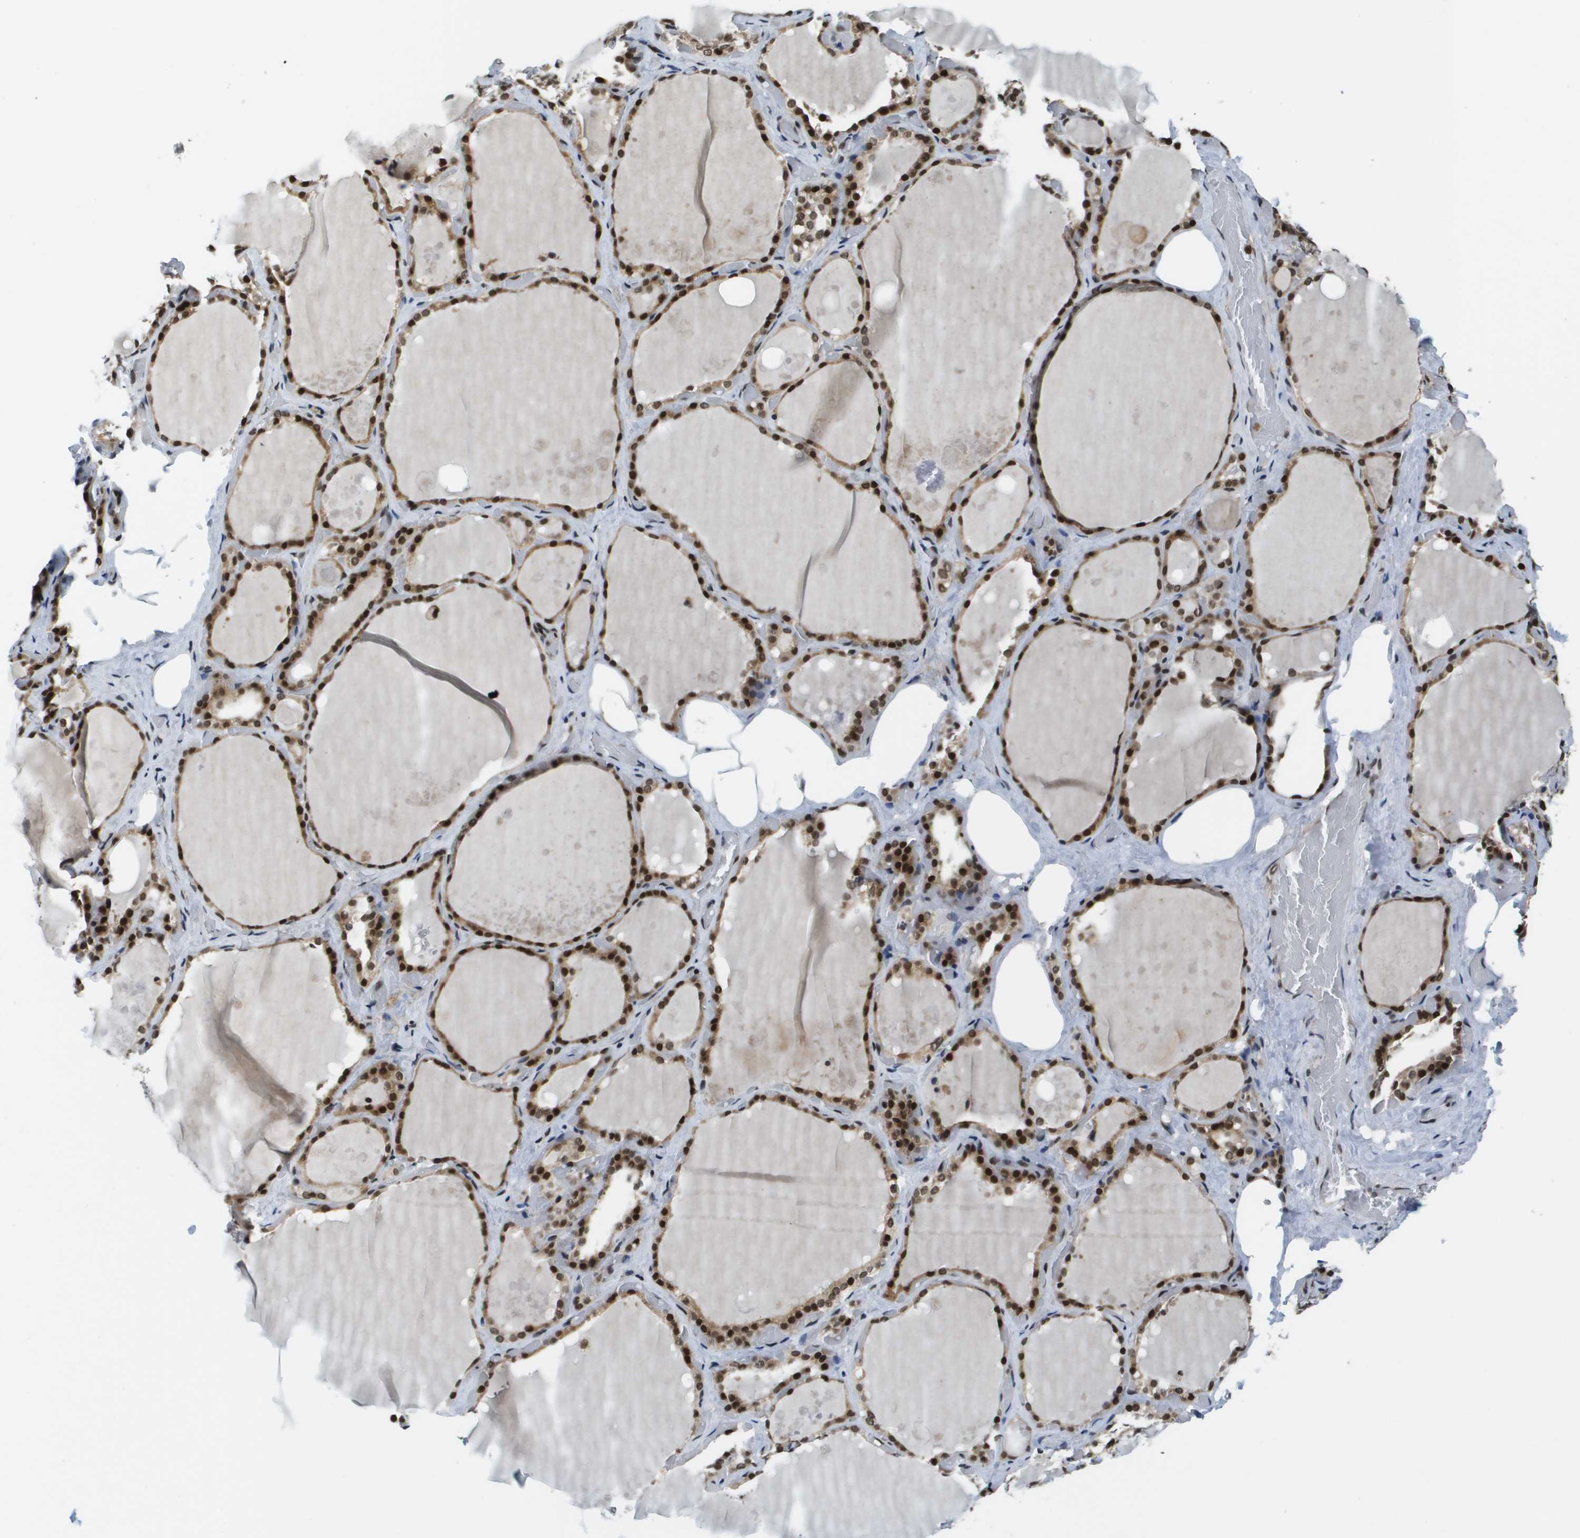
{"staining": {"intensity": "strong", "quantity": ">75%", "location": "cytoplasmic/membranous,nuclear"}, "tissue": "thyroid gland", "cell_type": "Glandular cells", "image_type": "normal", "snomed": [{"axis": "morphology", "description": "Normal tissue, NOS"}, {"axis": "topography", "description": "Thyroid gland"}], "caption": "Protein analysis of benign thyroid gland demonstrates strong cytoplasmic/membranous,nuclear positivity in approximately >75% of glandular cells.", "gene": "RECQL4", "patient": {"sex": "male", "age": 61}}